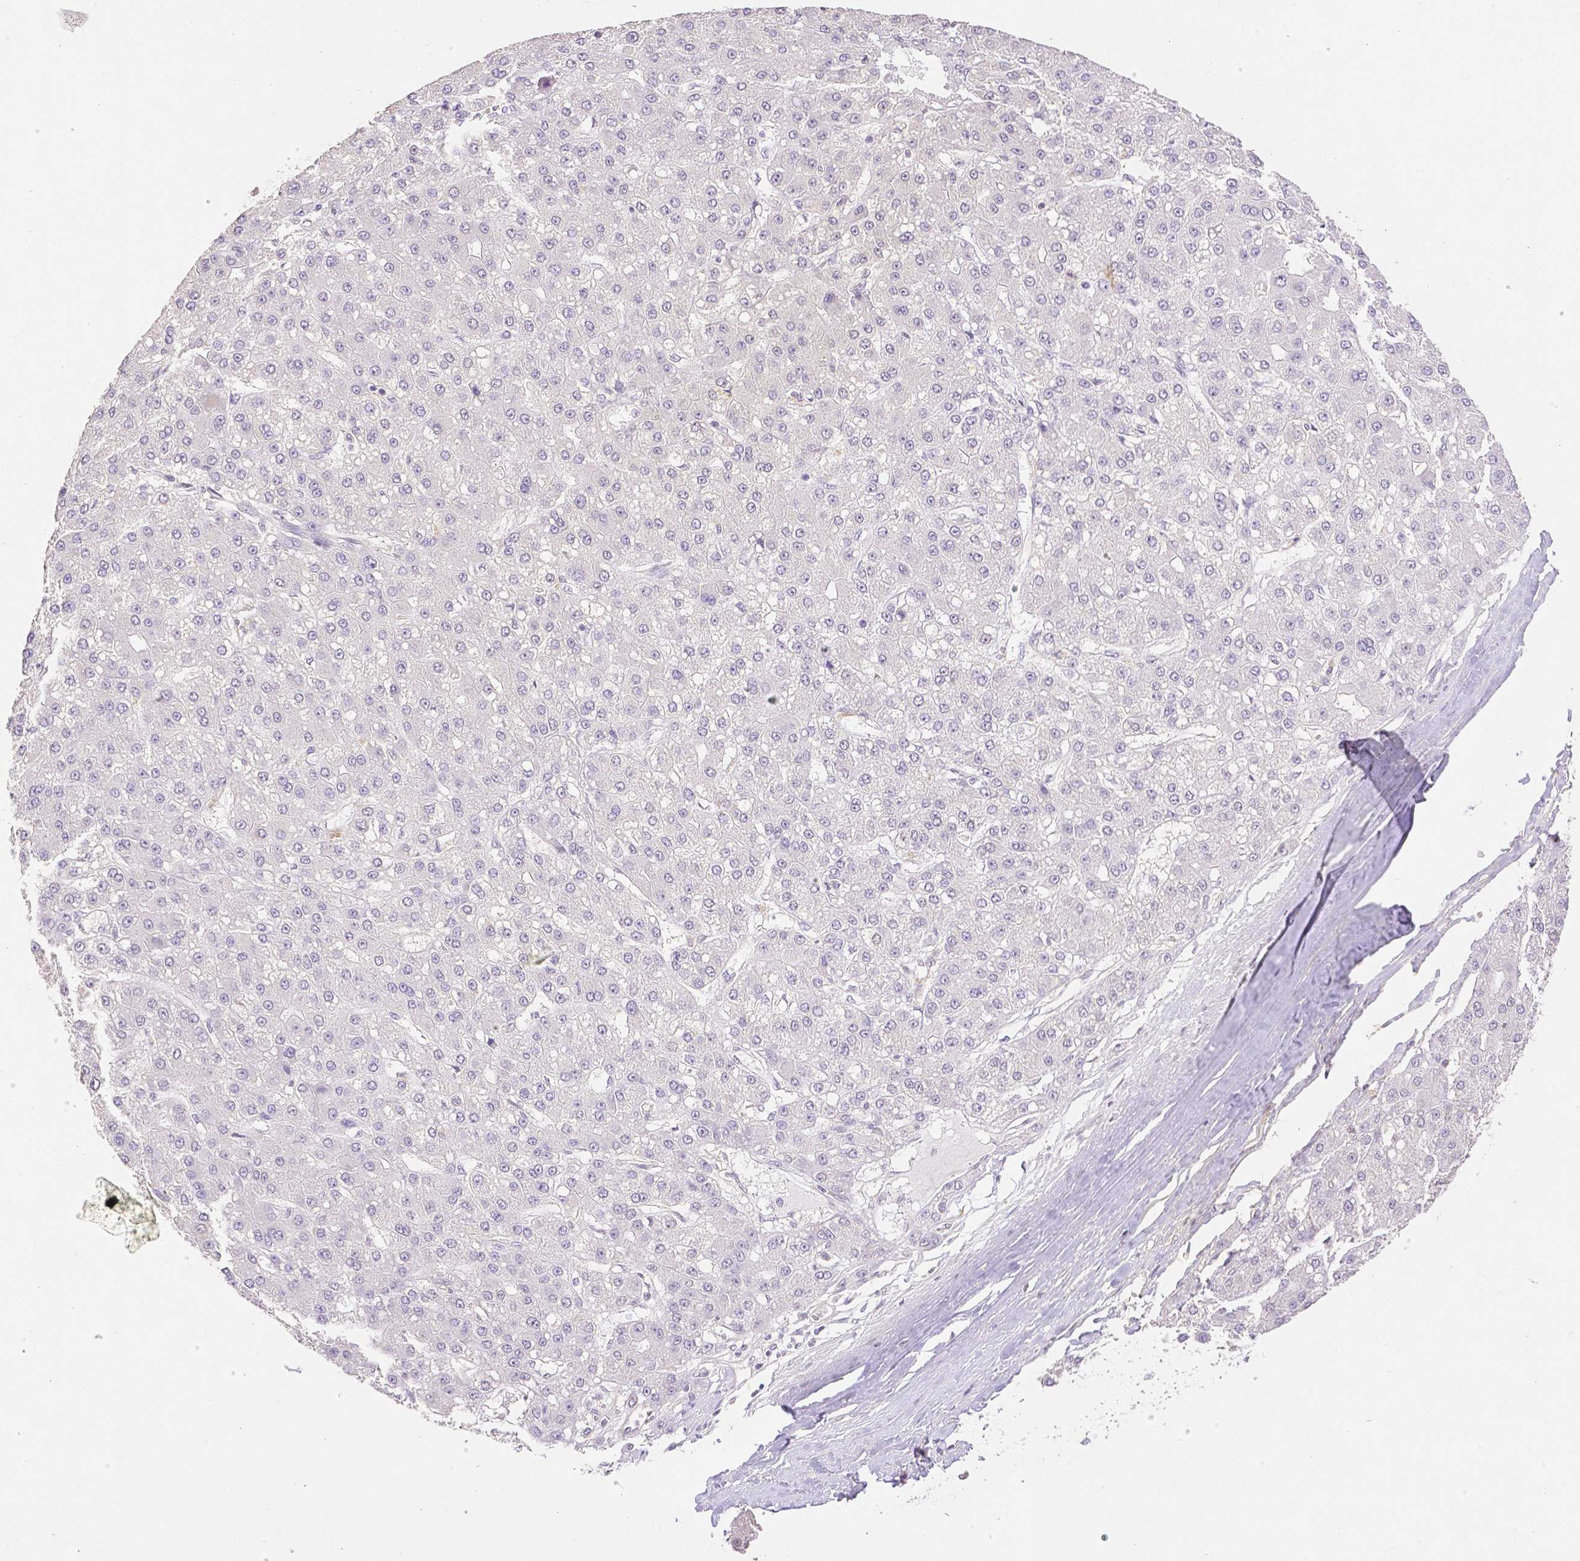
{"staining": {"intensity": "negative", "quantity": "none", "location": "none"}, "tissue": "liver cancer", "cell_type": "Tumor cells", "image_type": "cancer", "snomed": [{"axis": "morphology", "description": "Carcinoma, Hepatocellular, NOS"}, {"axis": "topography", "description": "Liver"}], "caption": "Immunohistochemistry photomicrograph of neoplastic tissue: human liver cancer stained with DAB exhibits no significant protein expression in tumor cells. (DAB (3,3'-diaminobenzidine) IHC, high magnification).", "gene": "THY1", "patient": {"sex": "male", "age": 67}}